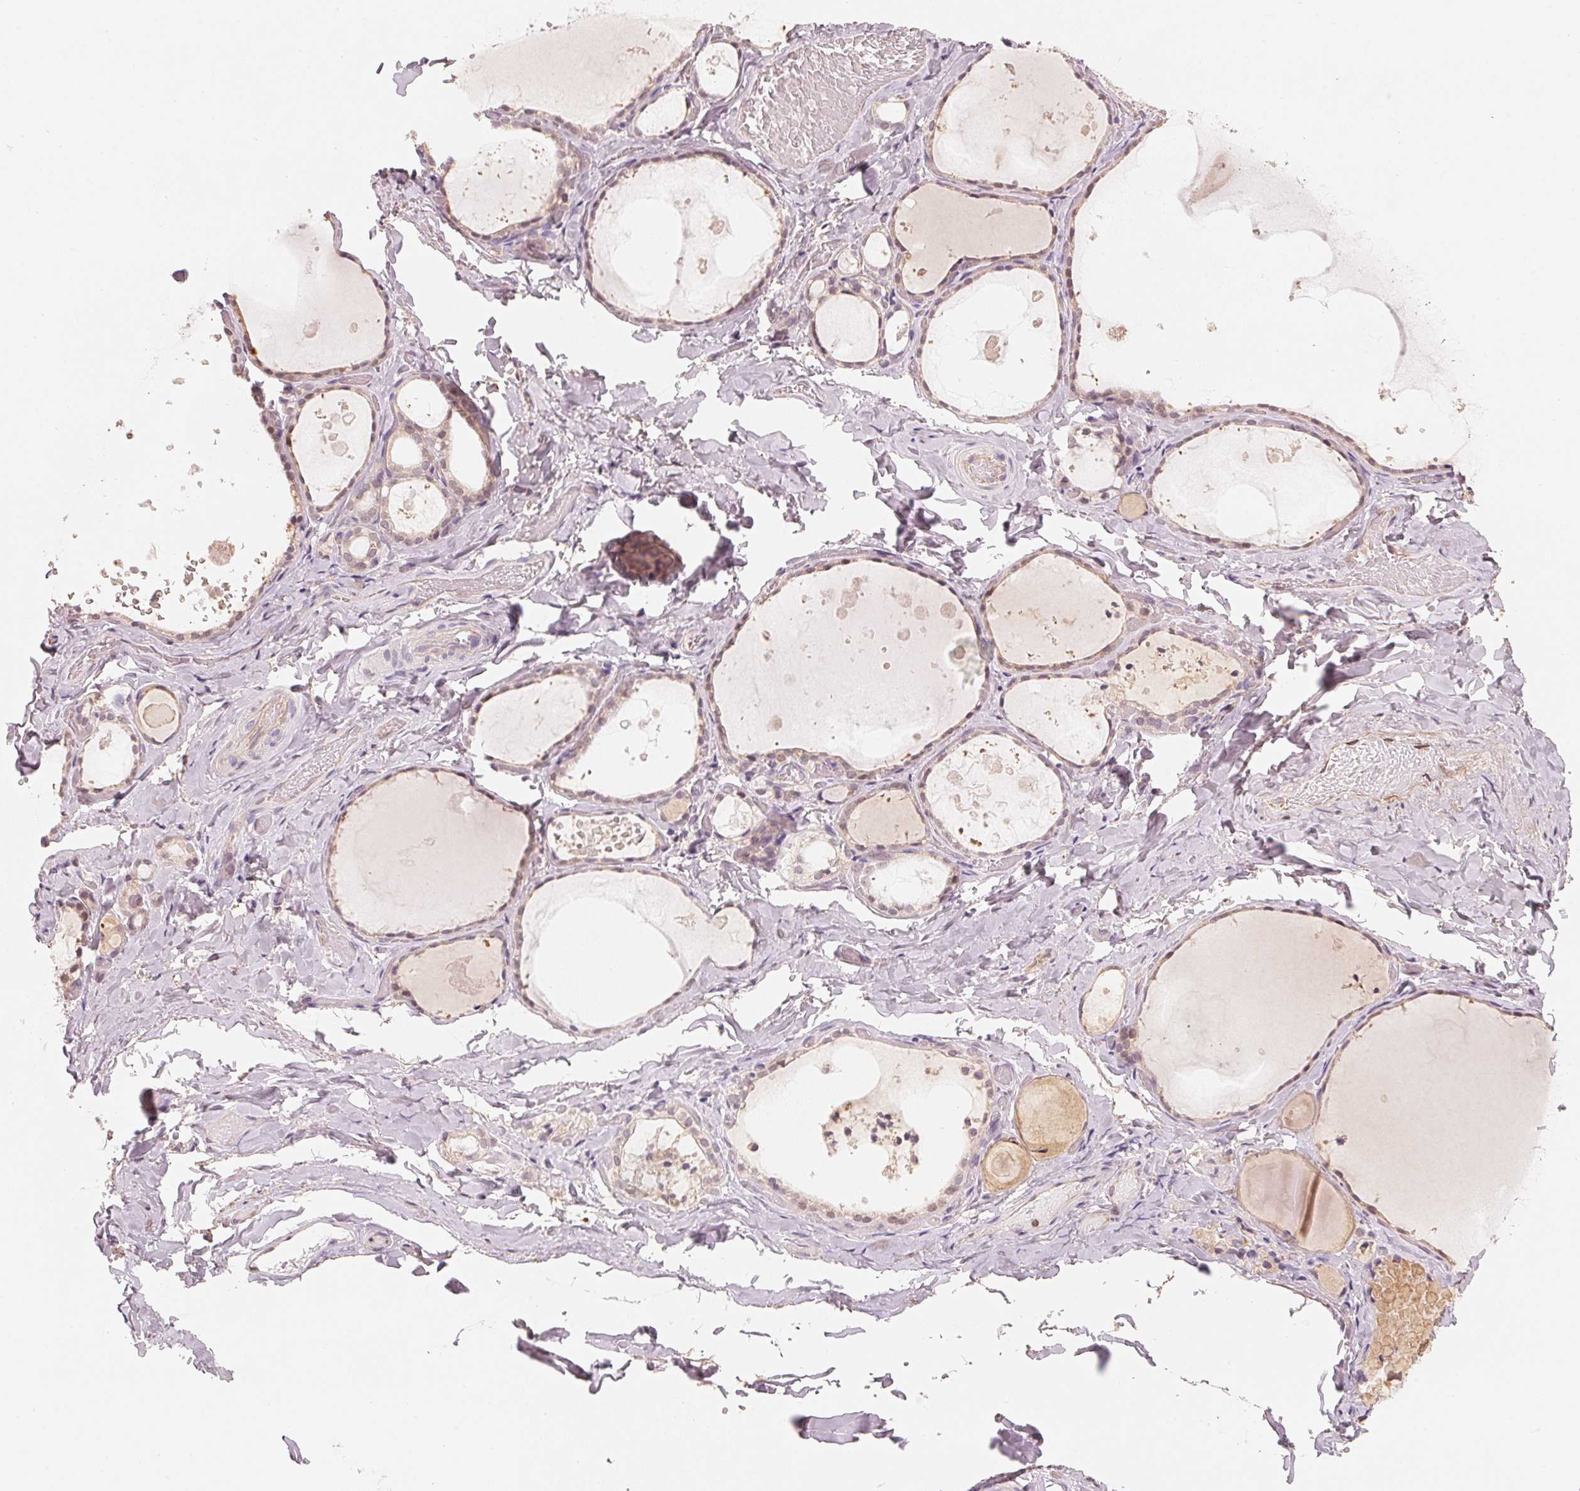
{"staining": {"intensity": "weak", "quantity": "25%-75%", "location": "cytoplasmic/membranous"}, "tissue": "thyroid gland", "cell_type": "Glandular cells", "image_type": "normal", "snomed": [{"axis": "morphology", "description": "Normal tissue, NOS"}, {"axis": "topography", "description": "Thyroid gland"}], "caption": "Protein staining by immunohistochemistry (IHC) reveals weak cytoplasmic/membranous expression in about 25%-75% of glandular cells in benign thyroid gland.", "gene": "CFHR2", "patient": {"sex": "female", "age": 56}}